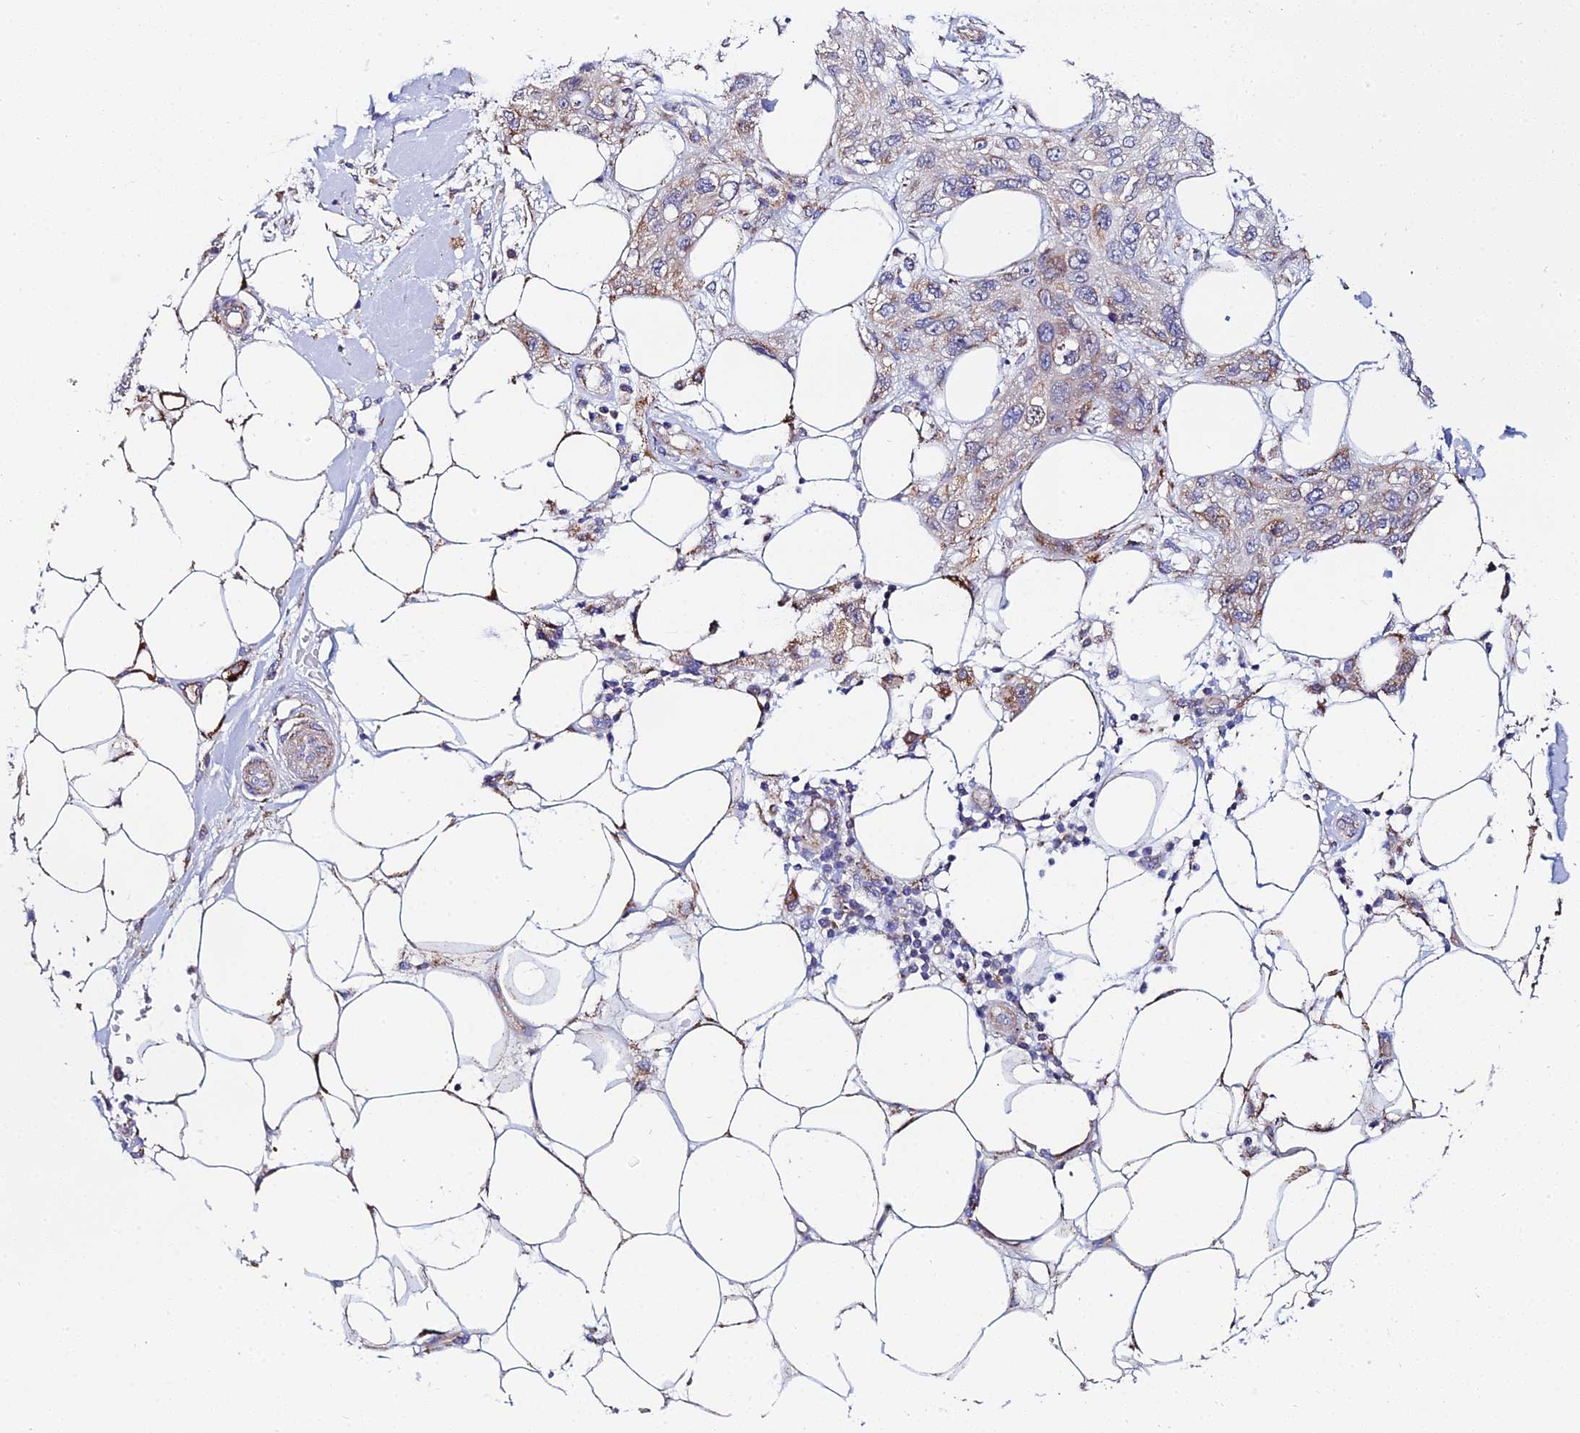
{"staining": {"intensity": "weak", "quantity": "25%-75%", "location": "cytoplasmic/membranous"}, "tissue": "skin cancer", "cell_type": "Tumor cells", "image_type": "cancer", "snomed": [{"axis": "morphology", "description": "Normal tissue, NOS"}, {"axis": "morphology", "description": "Squamous cell carcinoma, NOS"}, {"axis": "topography", "description": "Skin"}], "caption": "Skin cancer was stained to show a protein in brown. There is low levels of weak cytoplasmic/membranous staining in about 25%-75% of tumor cells.", "gene": "ACOT2", "patient": {"sex": "male", "age": 72}}